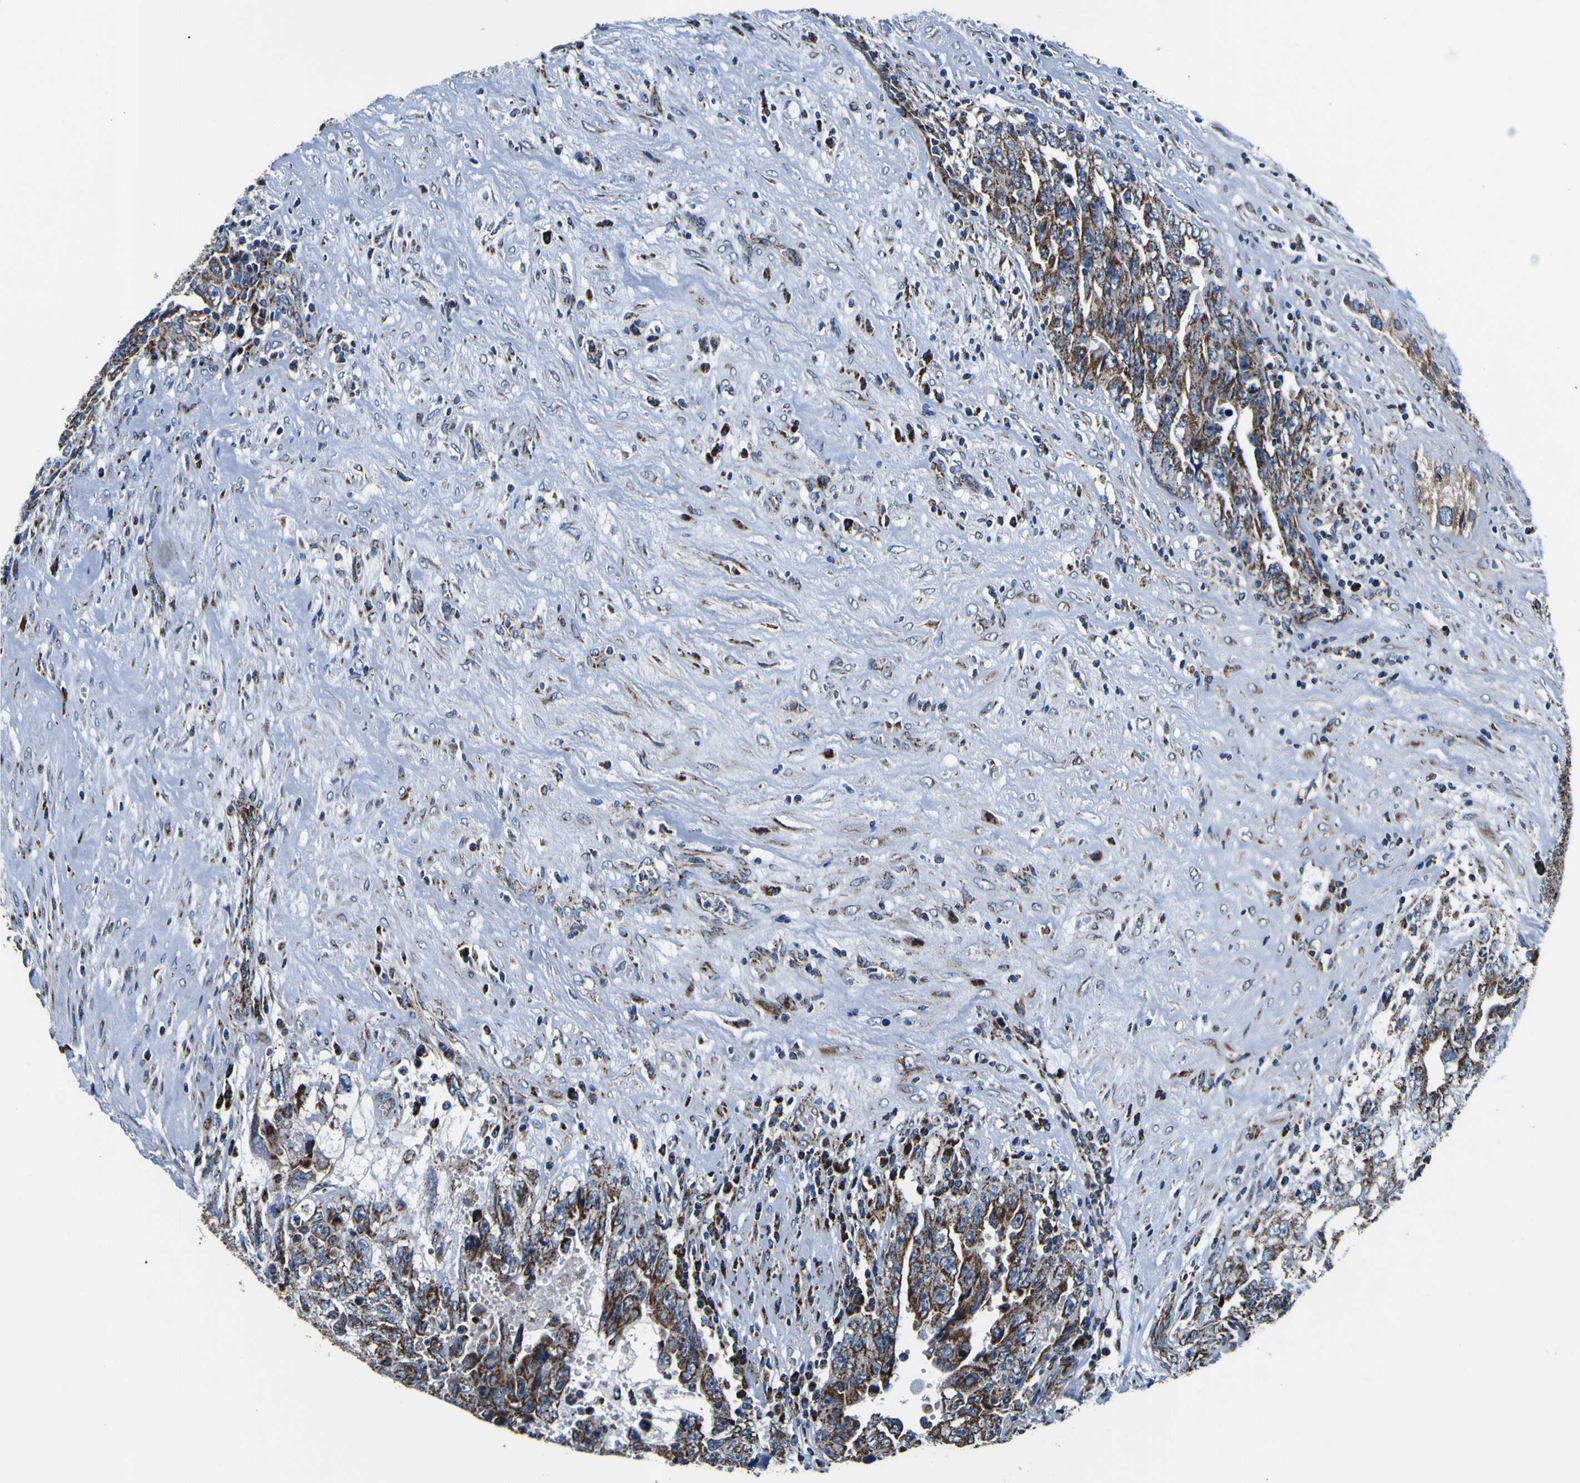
{"staining": {"intensity": "strong", "quantity": "25%-75%", "location": "cytoplasmic/membranous"}, "tissue": "testis cancer", "cell_type": "Tumor cells", "image_type": "cancer", "snomed": [{"axis": "morphology", "description": "Carcinoma, Embryonal, NOS"}, {"axis": "topography", "description": "Testis"}], "caption": "This image exhibits immunohistochemistry (IHC) staining of human testis embryonal carcinoma, with high strong cytoplasmic/membranous expression in about 25%-75% of tumor cells.", "gene": "PTRH2", "patient": {"sex": "male", "age": 28}}